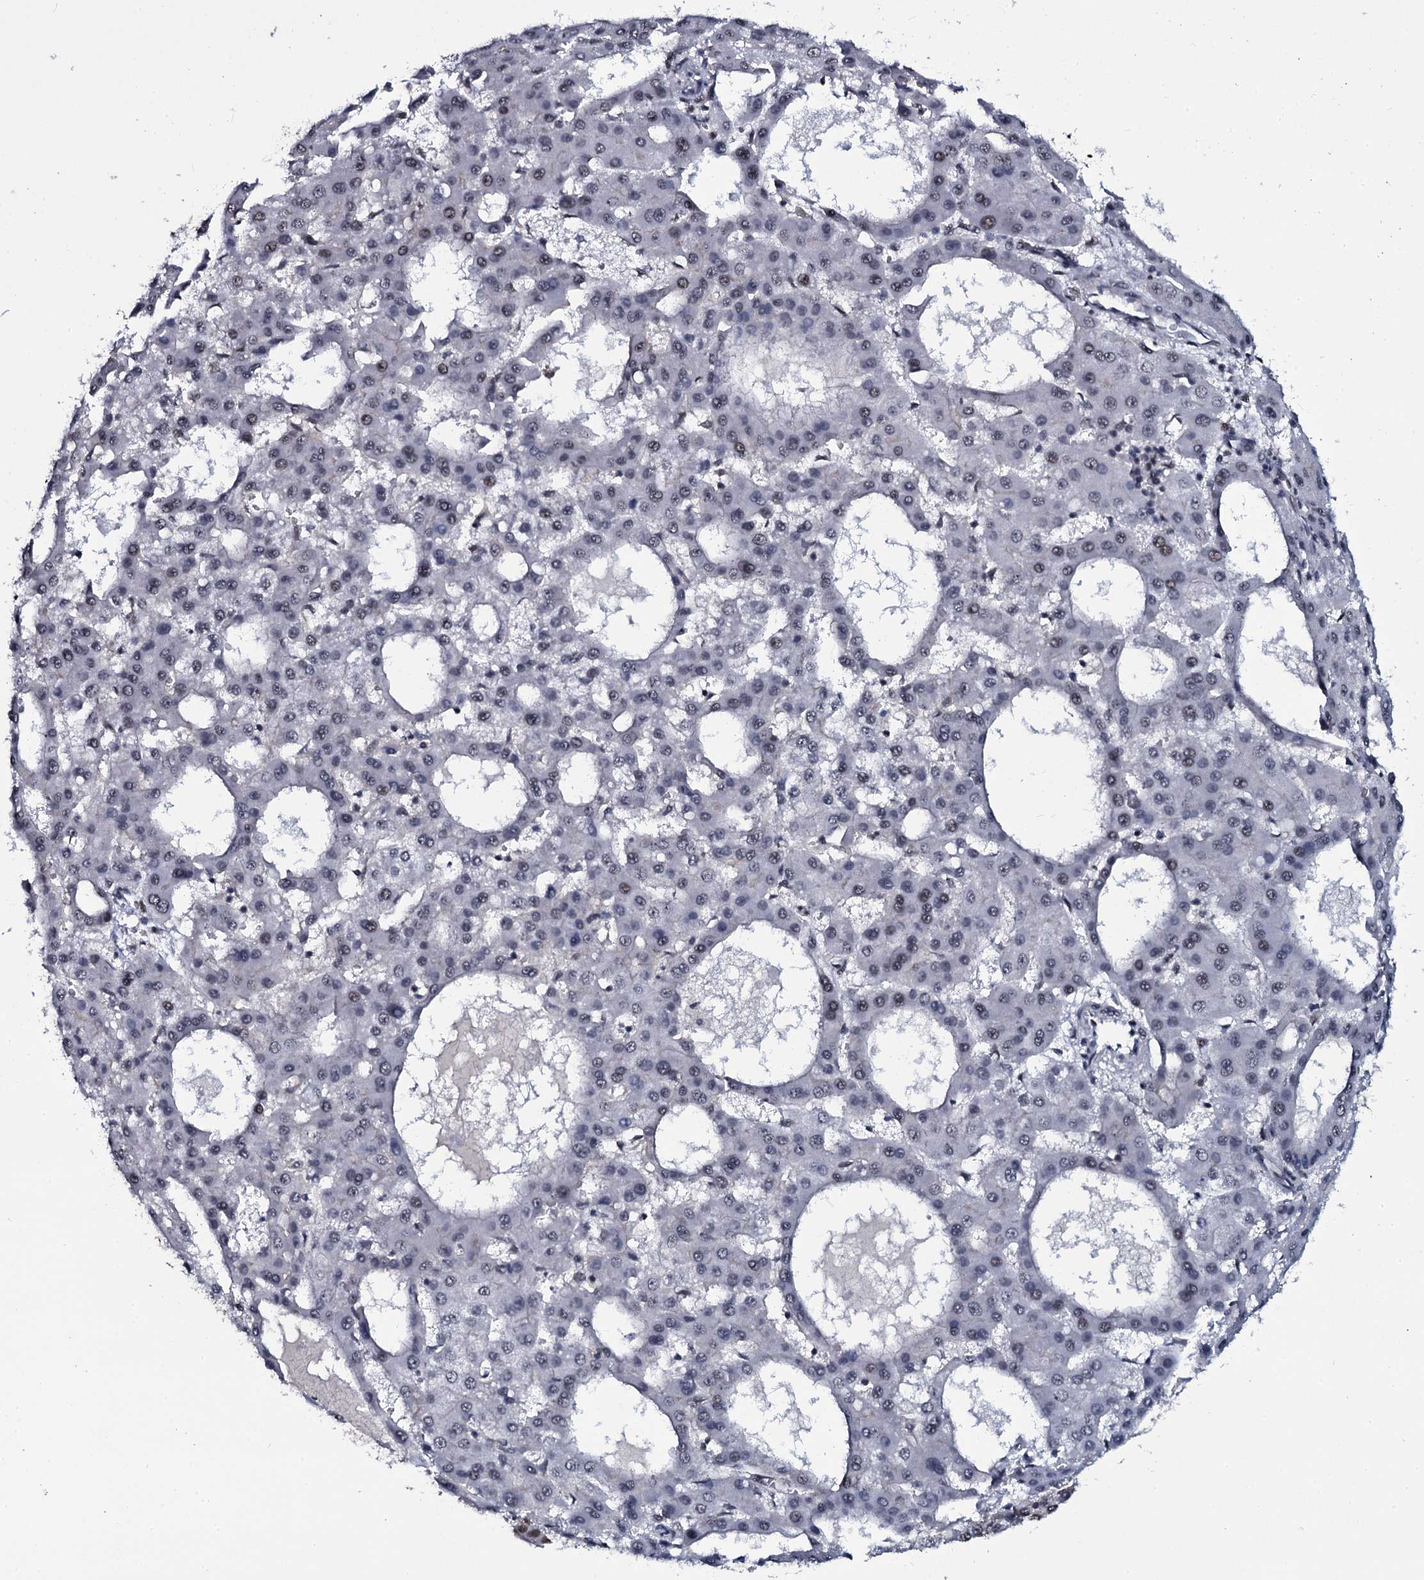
{"staining": {"intensity": "negative", "quantity": "none", "location": "none"}, "tissue": "liver cancer", "cell_type": "Tumor cells", "image_type": "cancer", "snomed": [{"axis": "morphology", "description": "Carcinoma, Hepatocellular, NOS"}, {"axis": "topography", "description": "Liver"}], "caption": "IHC image of human hepatocellular carcinoma (liver) stained for a protein (brown), which reveals no positivity in tumor cells. (Brightfield microscopy of DAB (3,3'-diaminobenzidine) IHC at high magnification).", "gene": "SH2D4B", "patient": {"sex": "male", "age": 47}}